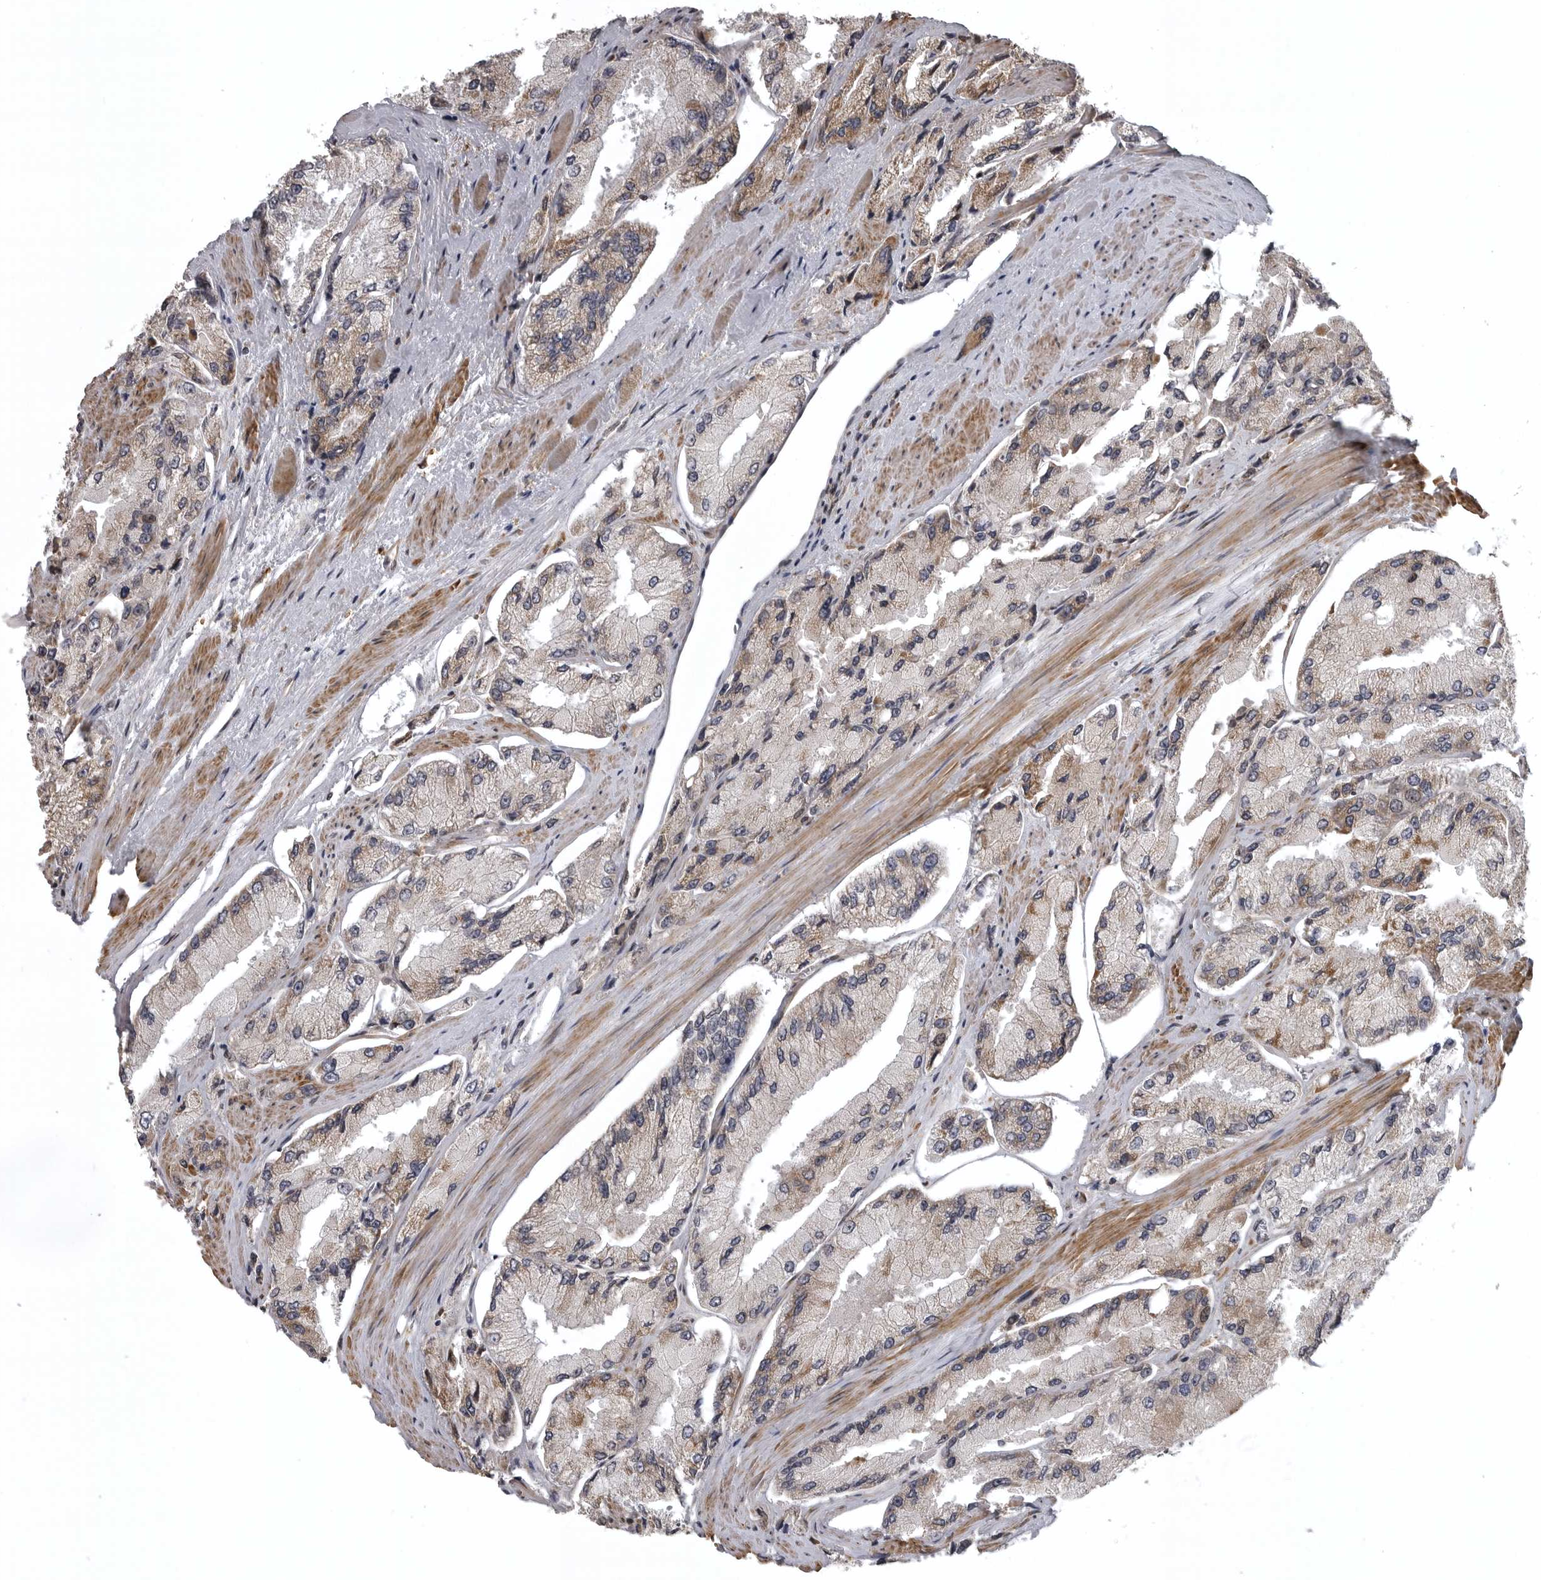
{"staining": {"intensity": "weak", "quantity": "<25%", "location": "cytoplasmic/membranous"}, "tissue": "prostate cancer", "cell_type": "Tumor cells", "image_type": "cancer", "snomed": [{"axis": "morphology", "description": "Adenocarcinoma, High grade"}, {"axis": "topography", "description": "Prostate"}], "caption": "Tumor cells are negative for protein expression in human prostate cancer (adenocarcinoma (high-grade)).", "gene": "ZNRF1", "patient": {"sex": "male", "age": 58}}